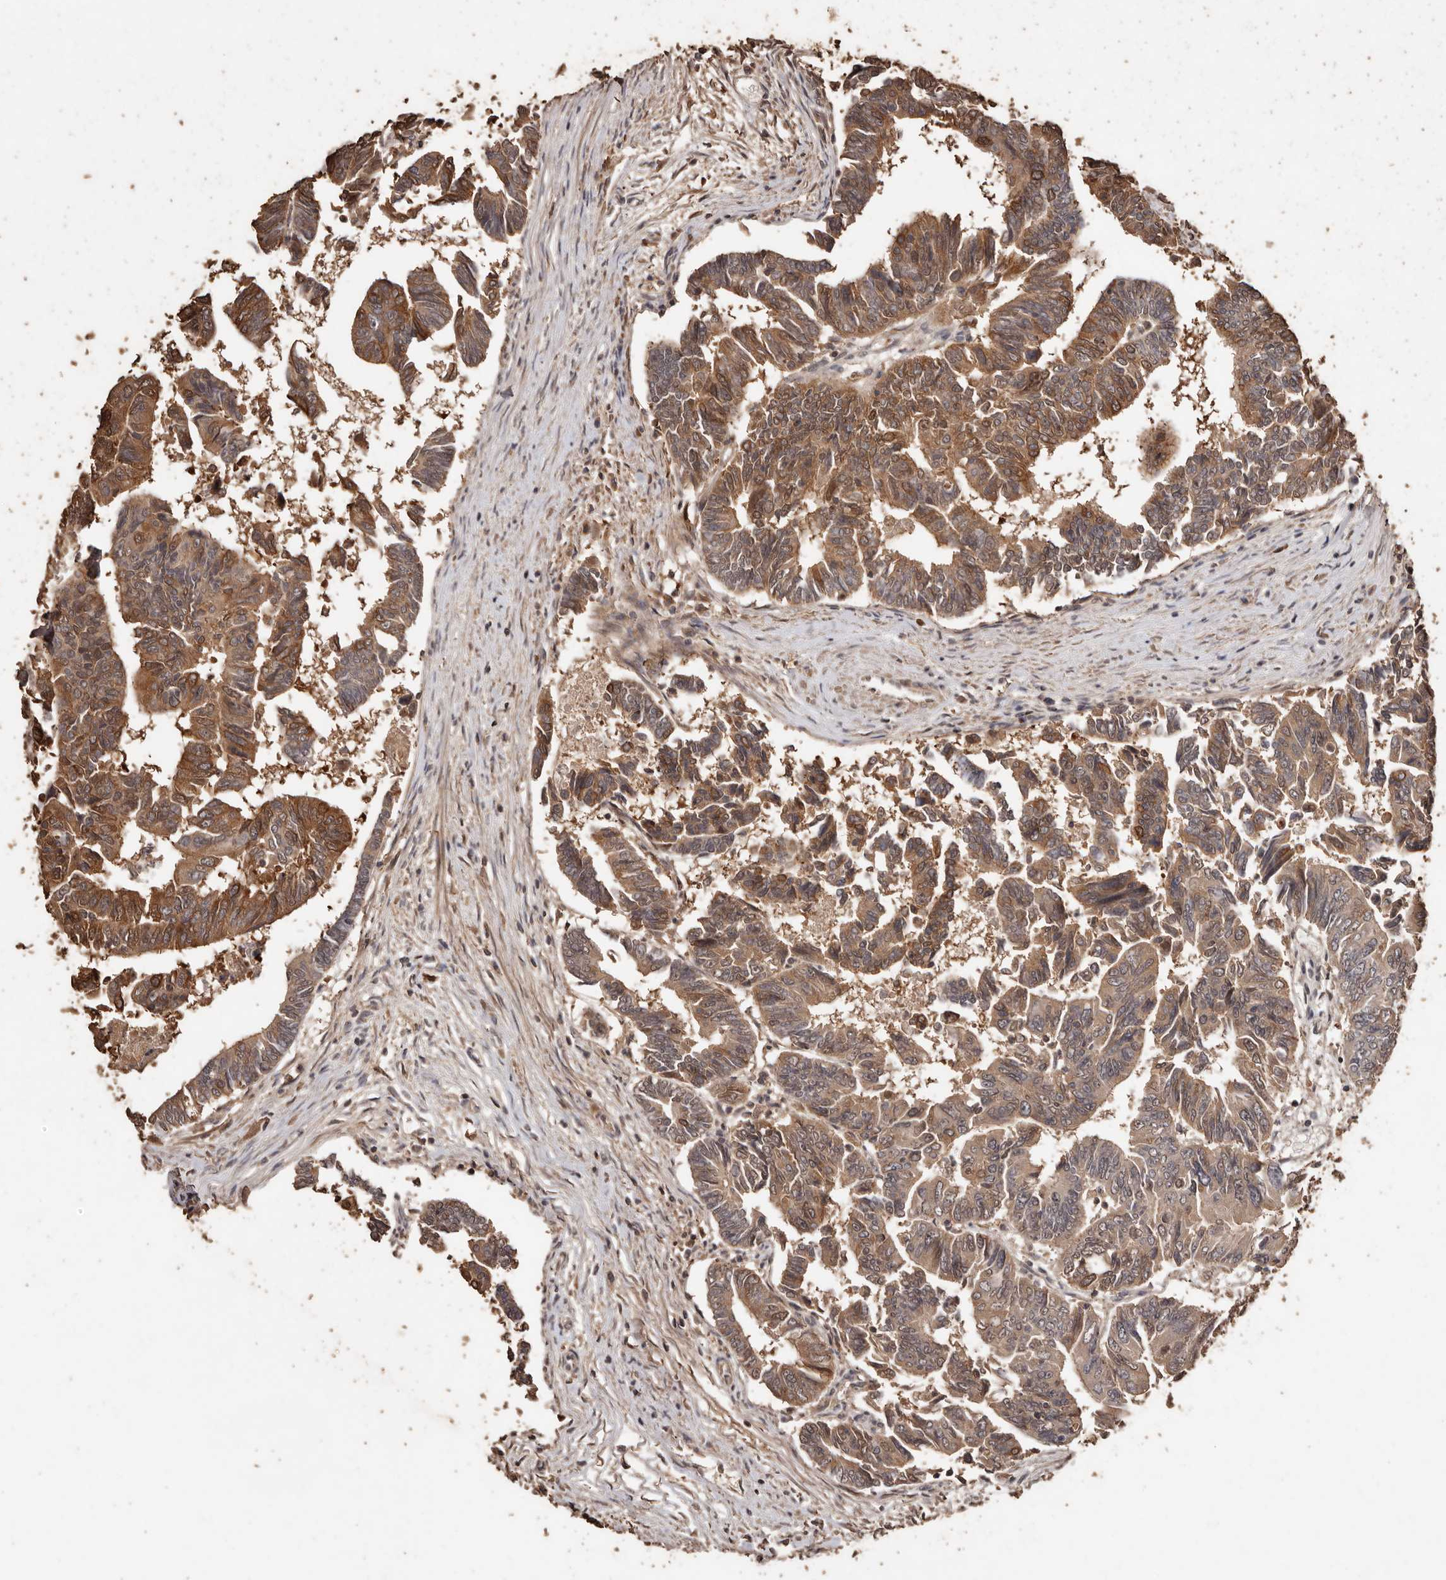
{"staining": {"intensity": "moderate", "quantity": ">75%", "location": "cytoplasmic/membranous"}, "tissue": "colorectal cancer", "cell_type": "Tumor cells", "image_type": "cancer", "snomed": [{"axis": "morphology", "description": "Adenocarcinoma, NOS"}, {"axis": "topography", "description": "Rectum"}], "caption": "This micrograph demonstrates IHC staining of human colorectal cancer (adenocarcinoma), with medium moderate cytoplasmic/membranous expression in about >75% of tumor cells.", "gene": "PKDCC", "patient": {"sex": "female", "age": 65}}